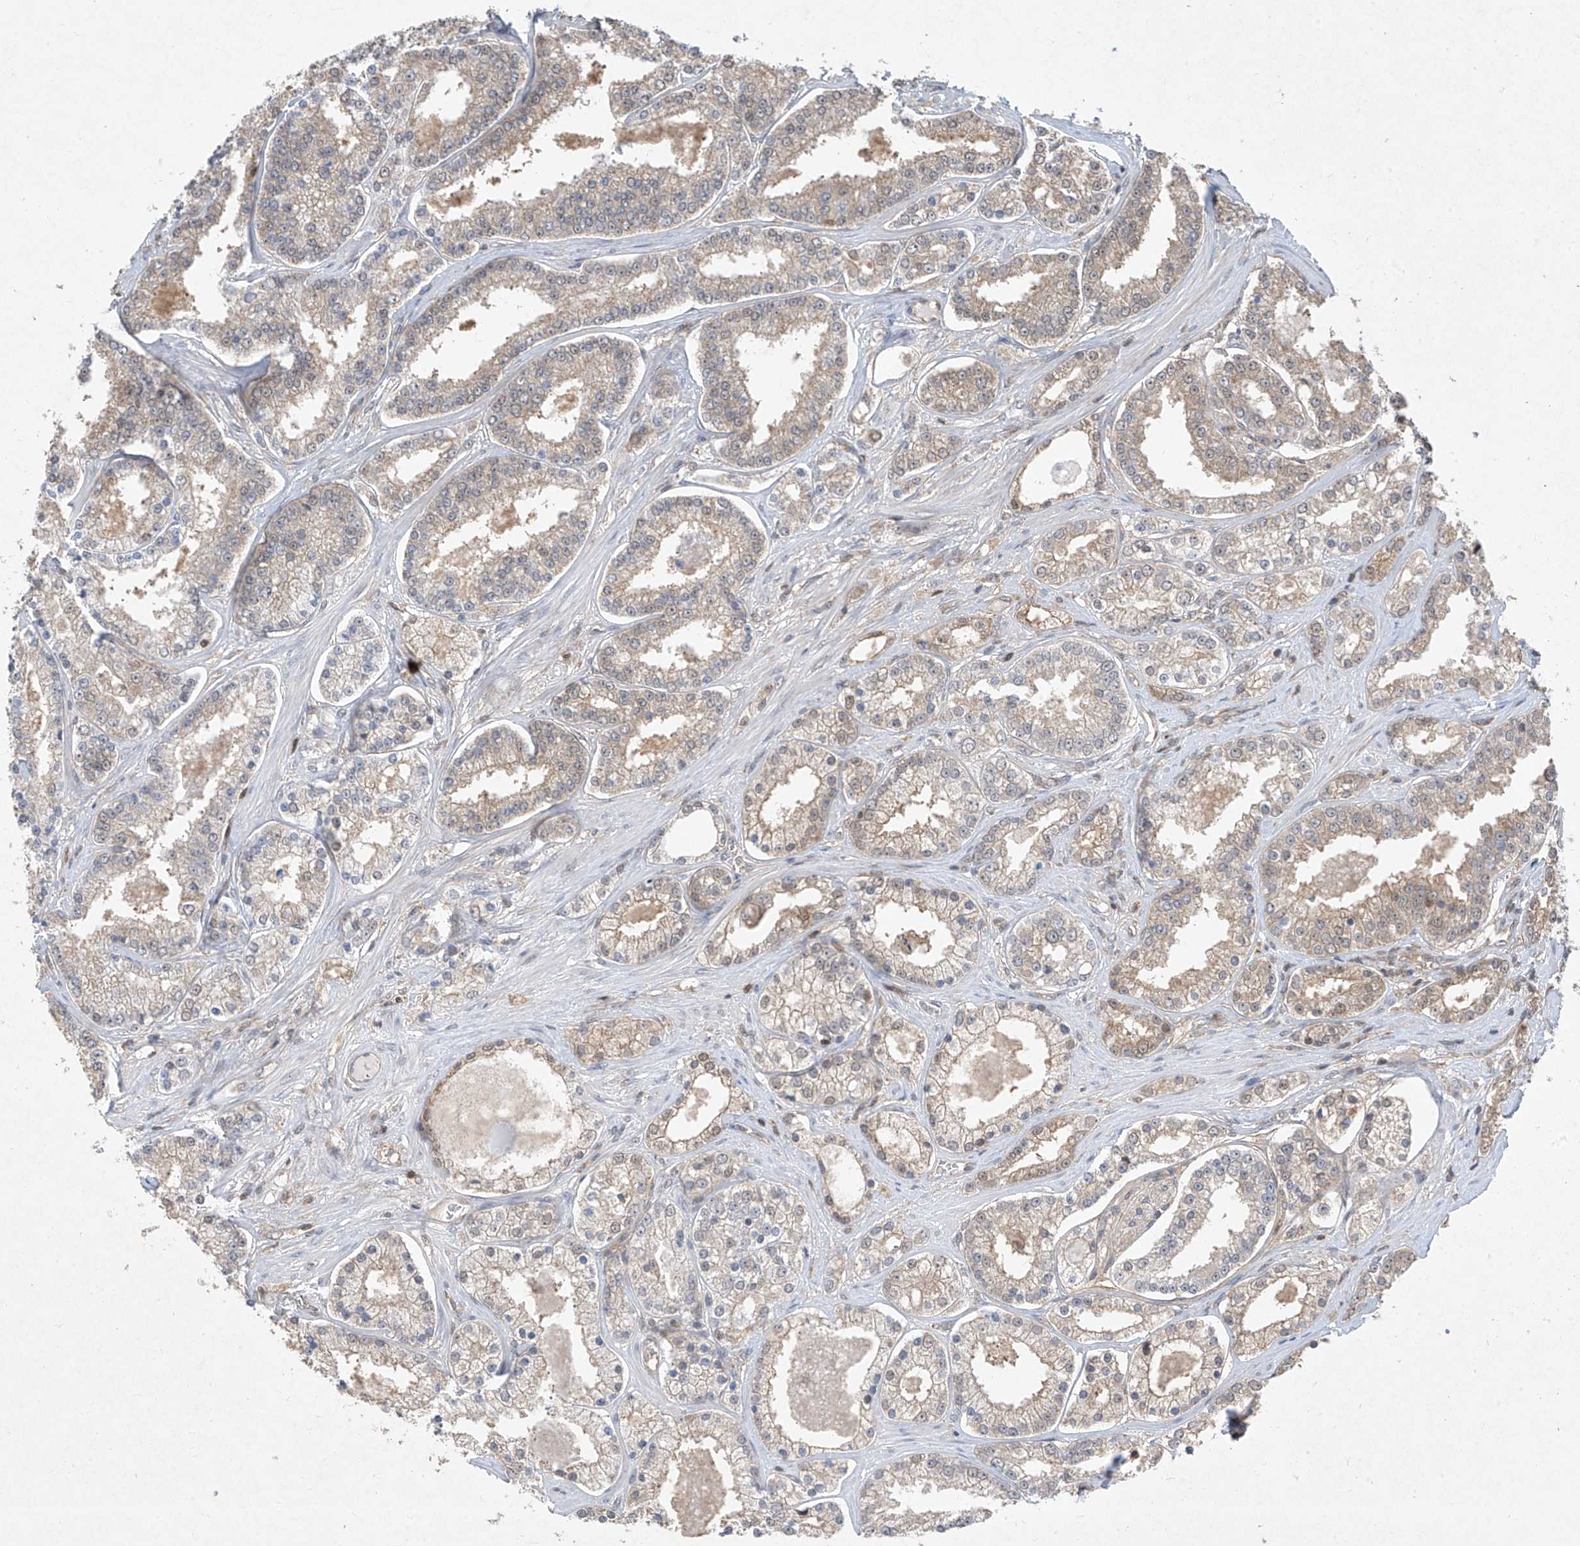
{"staining": {"intensity": "weak", "quantity": "25%-75%", "location": "cytoplasmic/membranous"}, "tissue": "prostate cancer", "cell_type": "Tumor cells", "image_type": "cancer", "snomed": [{"axis": "morphology", "description": "Normal tissue, NOS"}, {"axis": "morphology", "description": "Adenocarcinoma, High grade"}, {"axis": "topography", "description": "Prostate"}], "caption": "An IHC micrograph of tumor tissue is shown. Protein staining in brown highlights weak cytoplasmic/membranous positivity in prostate cancer within tumor cells.", "gene": "ZNF358", "patient": {"sex": "male", "age": 83}}